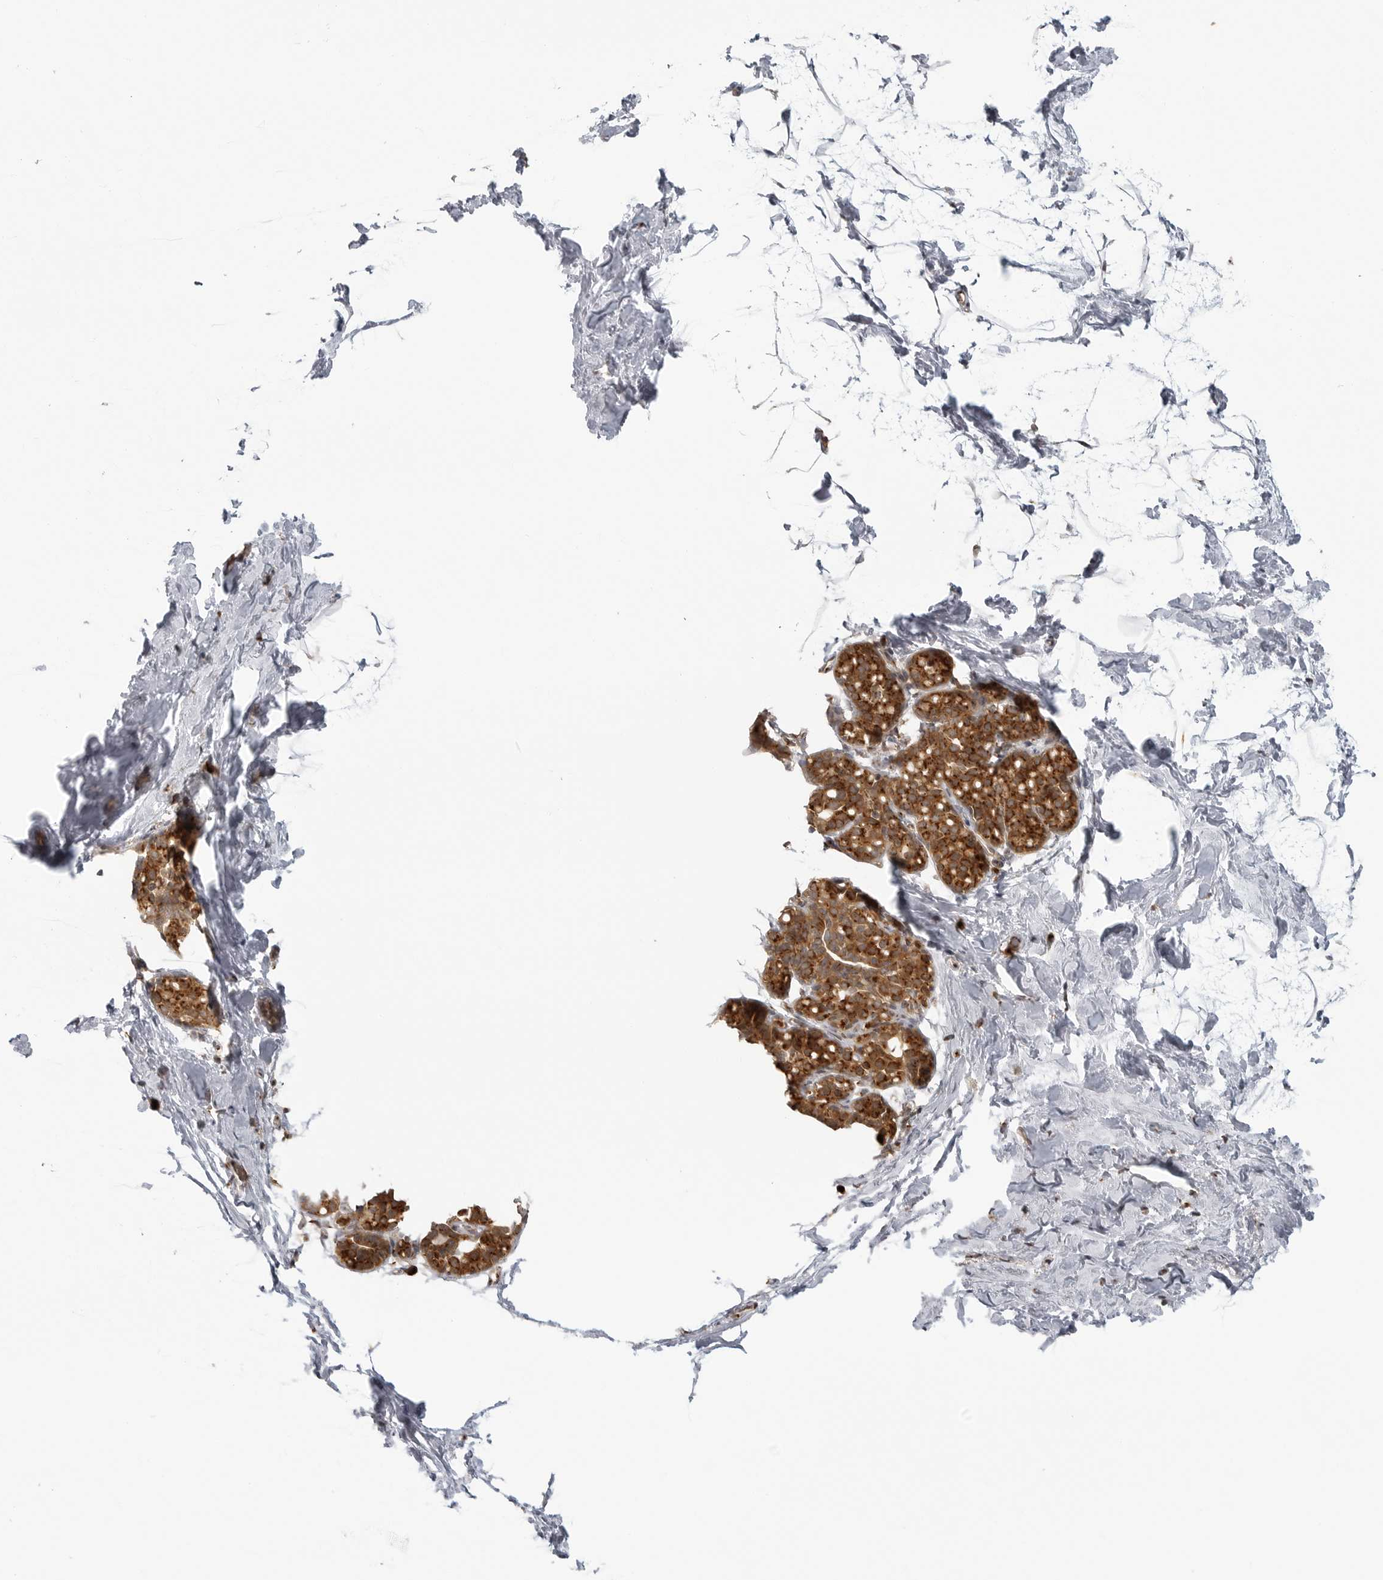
{"staining": {"intensity": "negative", "quantity": "none", "location": "none"}, "tissue": "breast", "cell_type": "Adipocytes", "image_type": "normal", "snomed": [{"axis": "morphology", "description": "Normal tissue, NOS"}, {"axis": "topography", "description": "Breast"}], "caption": "Immunohistochemical staining of unremarkable breast exhibits no significant staining in adipocytes.", "gene": "COPA", "patient": {"sex": "female", "age": 62}}